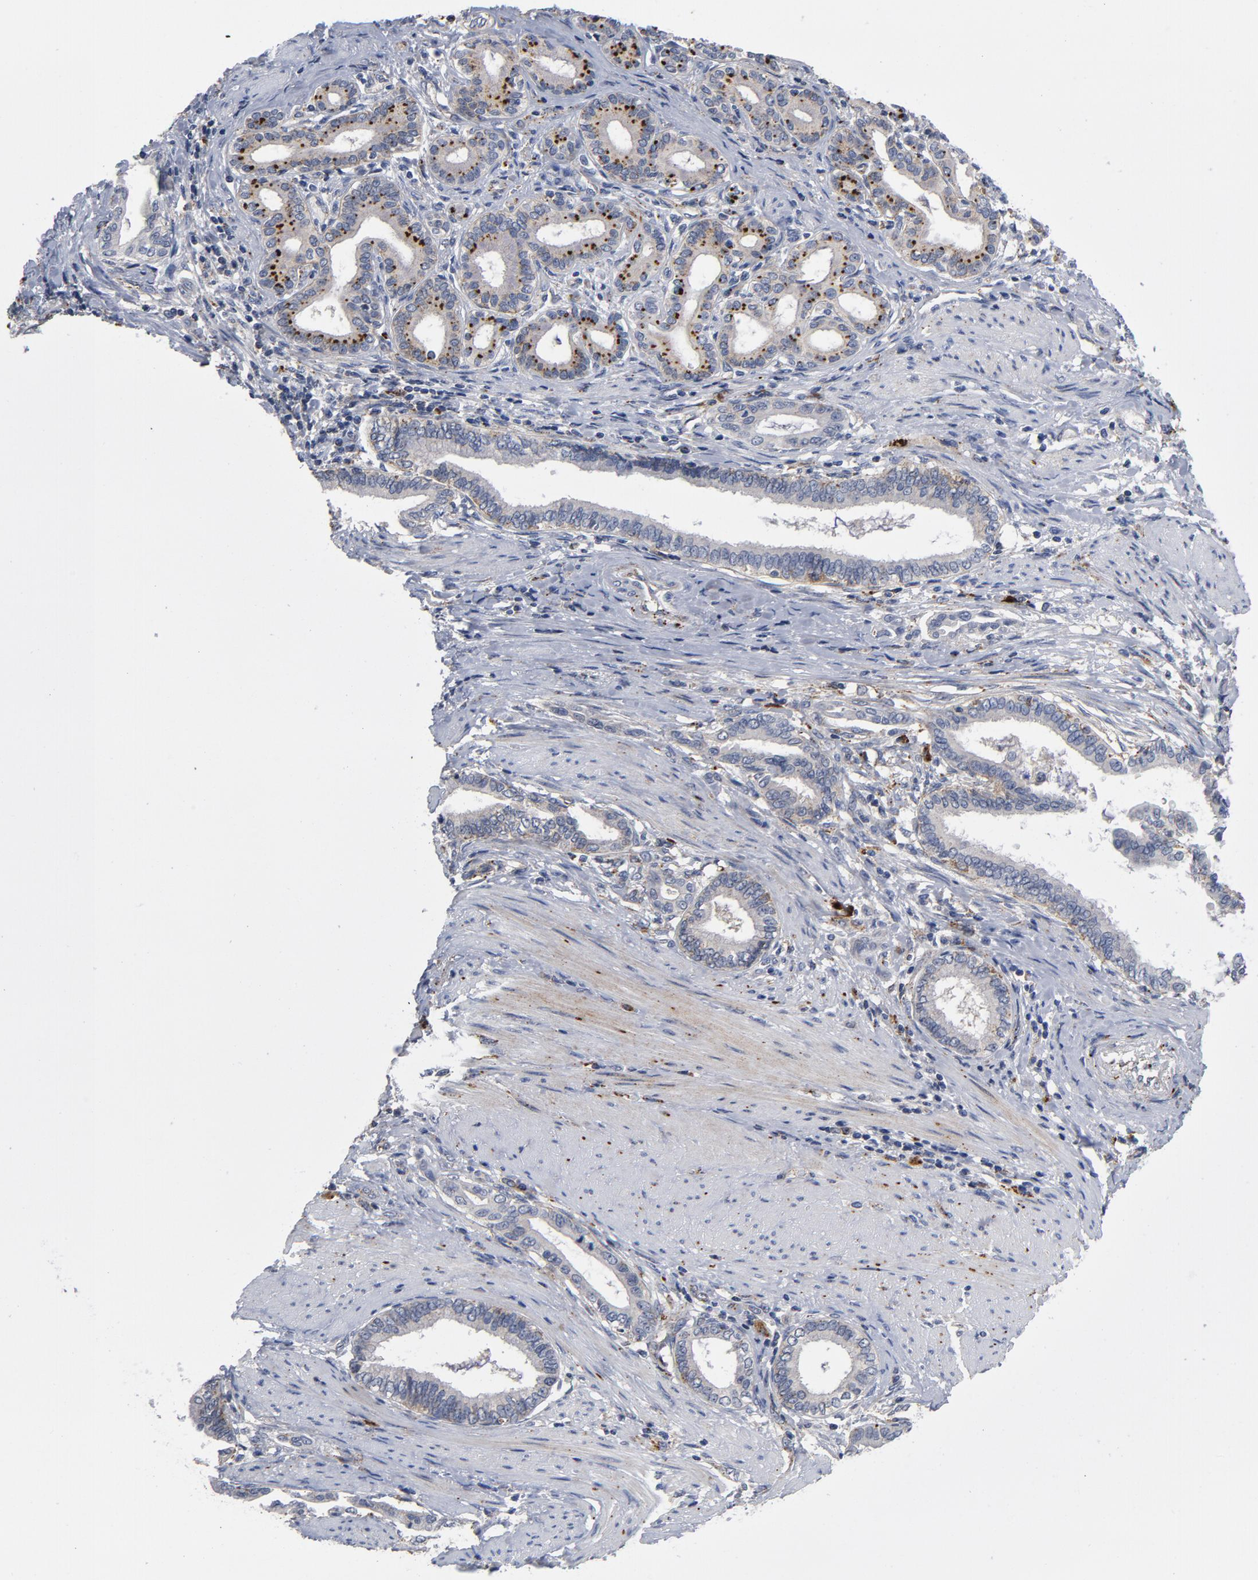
{"staining": {"intensity": "moderate", "quantity": "25%-75%", "location": "cytoplasmic/membranous"}, "tissue": "pancreatic cancer", "cell_type": "Tumor cells", "image_type": "cancer", "snomed": [{"axis": "morphology", "description": "Adenocarcinoma, NOS"}, {"axis": "topography", "description": "Pancreas"}], "caption": "High-magnification brightfield microscopy of pancreatic adenocarcinoma stained with DAB (3,3'-diaminobenzidine) (brown) and counterstained with hematoxylin (blue). tumor cells exhibit moderate cytoplasmic/membranous staining is identified in about25%-75% of cells. (DAB = brown stain, brightfield microscopy at high magnification).", "gene": "AKT2", "patient": {"sex": "female", "age": 64}}